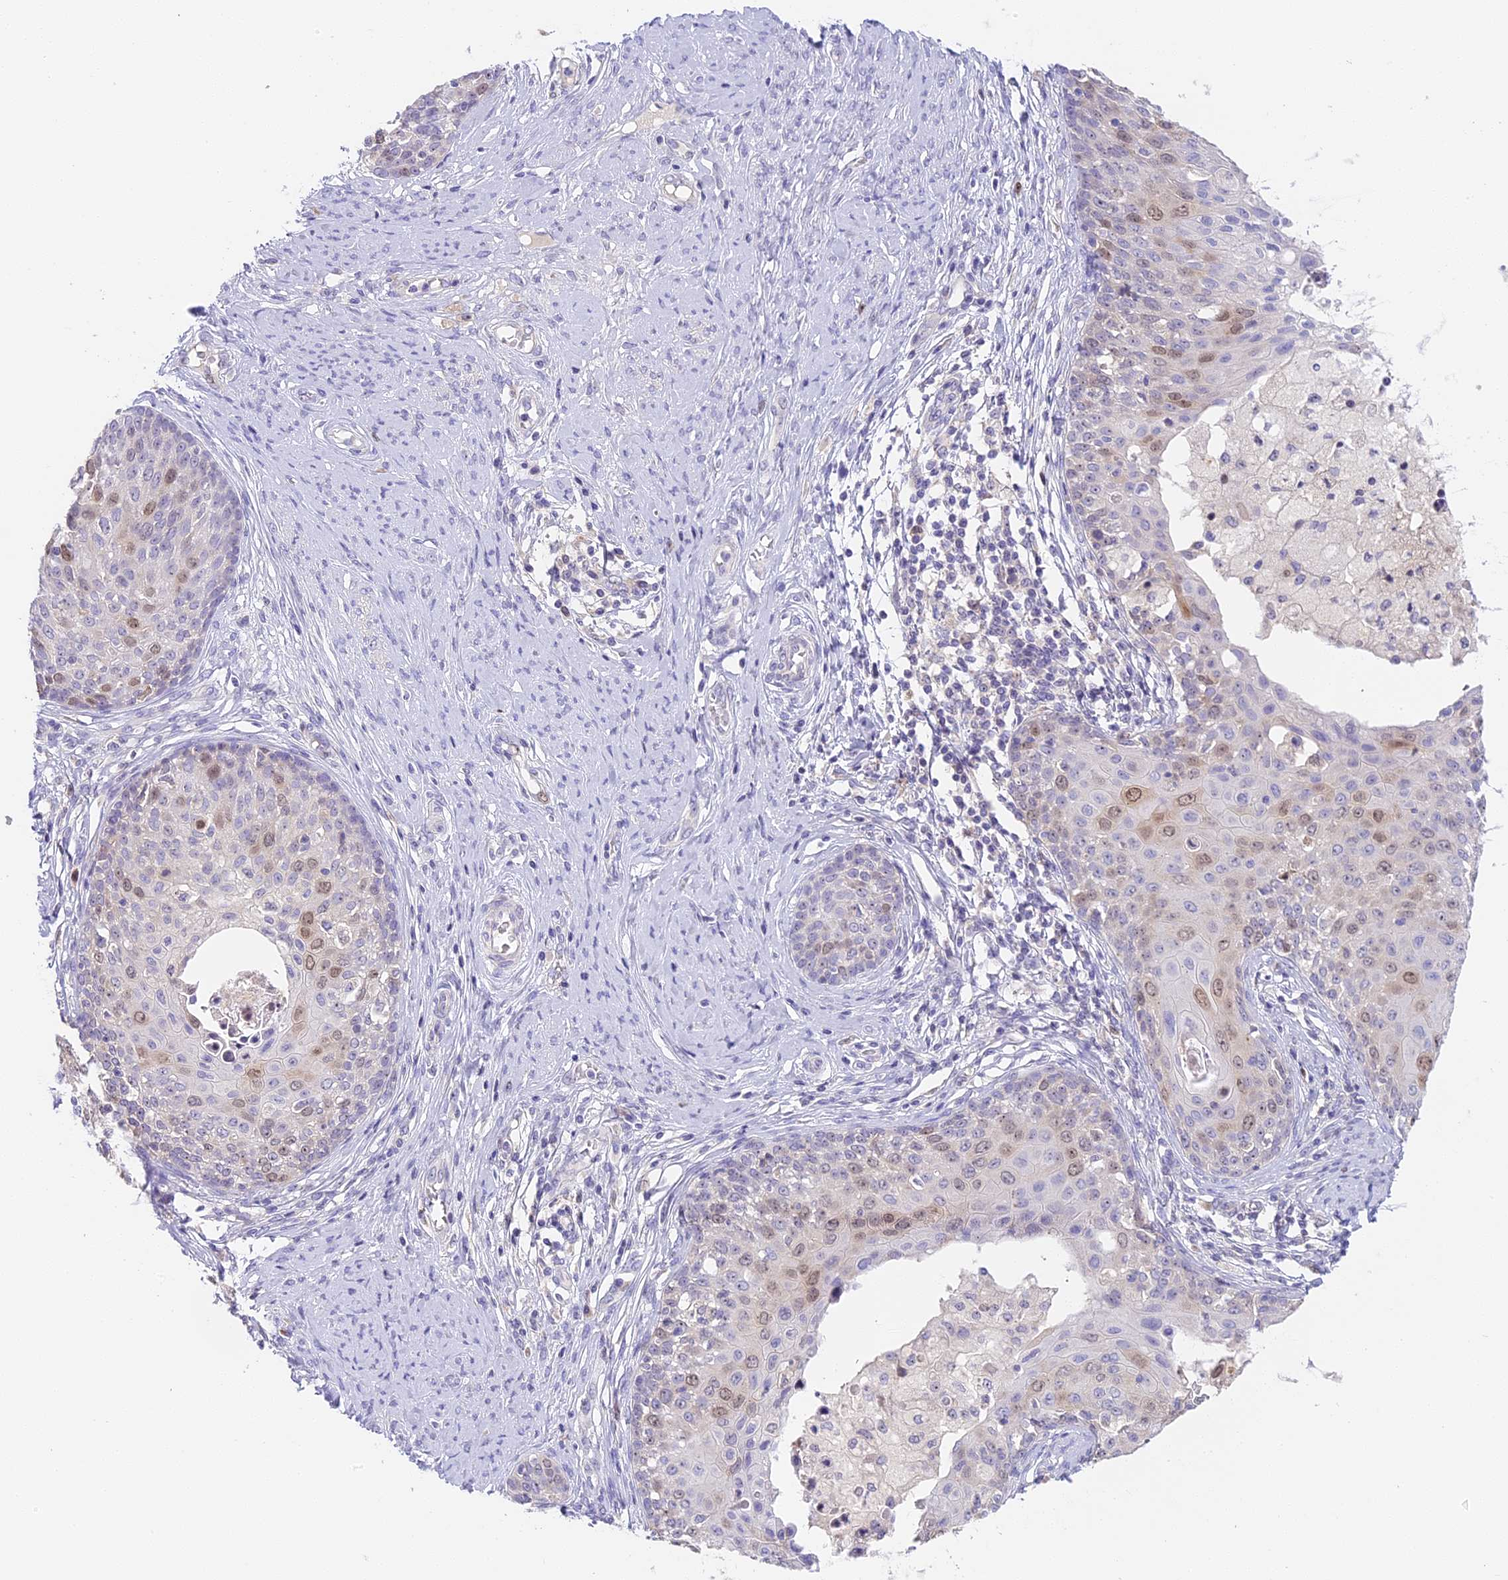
{"staining": {"intensity": "moderate", "quantity": "<25%", "location": "nuclear"}, "tissue": "cervical cancer", "cell_type": "Tumor cells", "image_type": "cancer", "snomed": [{"axis": "morphology", "description": "Squamous cell carcinoma, NOS"}, {"axis": "morphology", "description": "Adenocarcinoma, NOS"}, {"axis": "topography", "description": "Cervix"}], "caption": "IHC image of squamous cell carcinoma (cervical) stained for a protein (brown), which reveals low levels of moderate nuclear expression in approximately <25% of tumor cells.", "gene": "RAD51", "patient": {"sex": "female", "age": 52}}